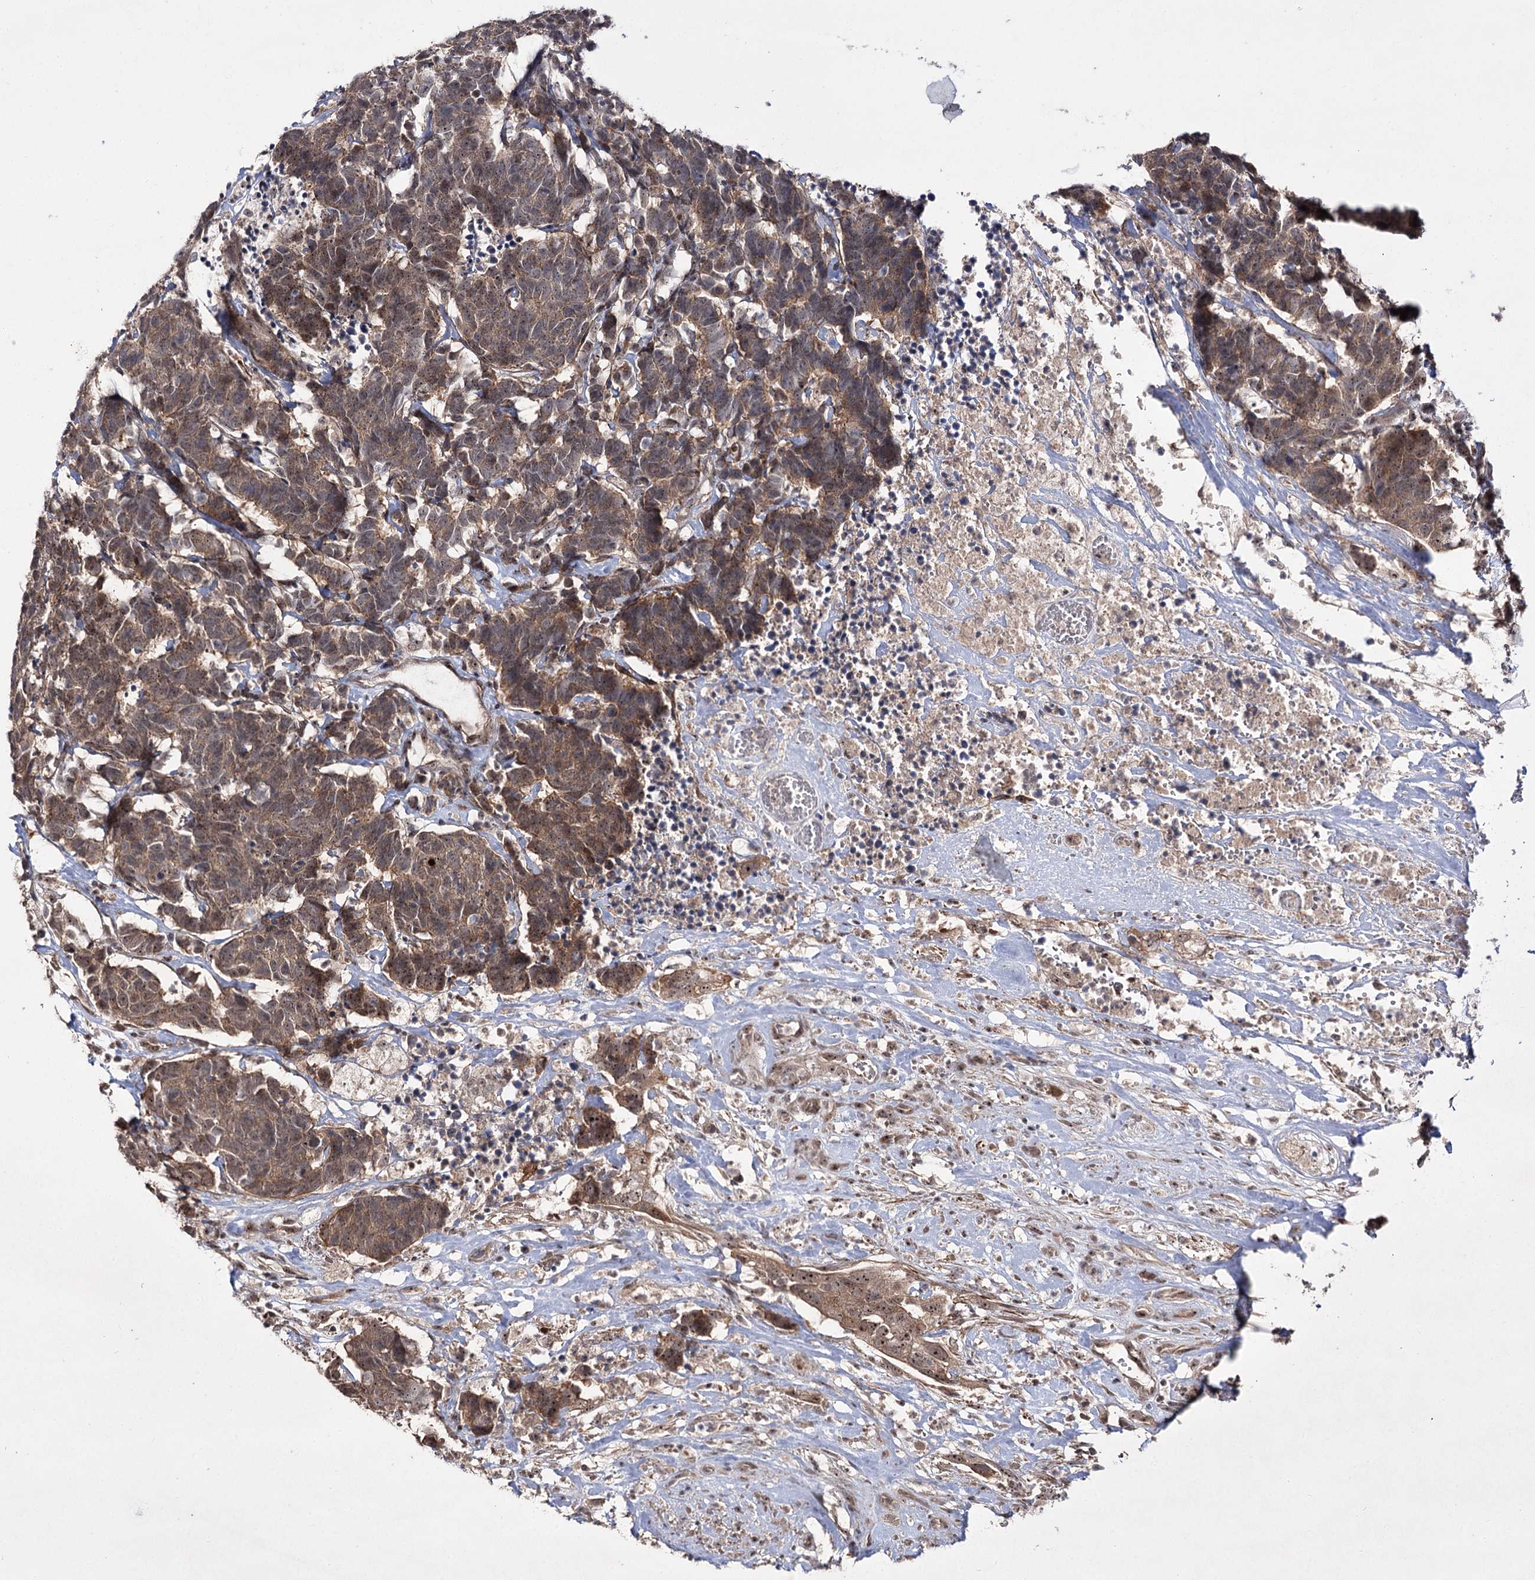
{"staining": {"intensity": "weak", "quantity": ">75%", "location": "cytoplasmic/membranous"}, "tissue": "carcinoid", "cell_type": "Tumor cells", "image_type": "cancer", "snomed": [{"axis": "morphology", "description": "Carcinoma, NOS"}, {"axis": "morphology", "description": "Carcinoid, malignant, NOS"}, {"axis": "topography", "description": "Urinary bladder"}], "caption": "Tumor cells demonstrate weak cytoplasmic/membranous expression in about >75% of cells in carcinoid.", "gene": "CCDC59", "patient": {"sex": "male", "age": 57}}